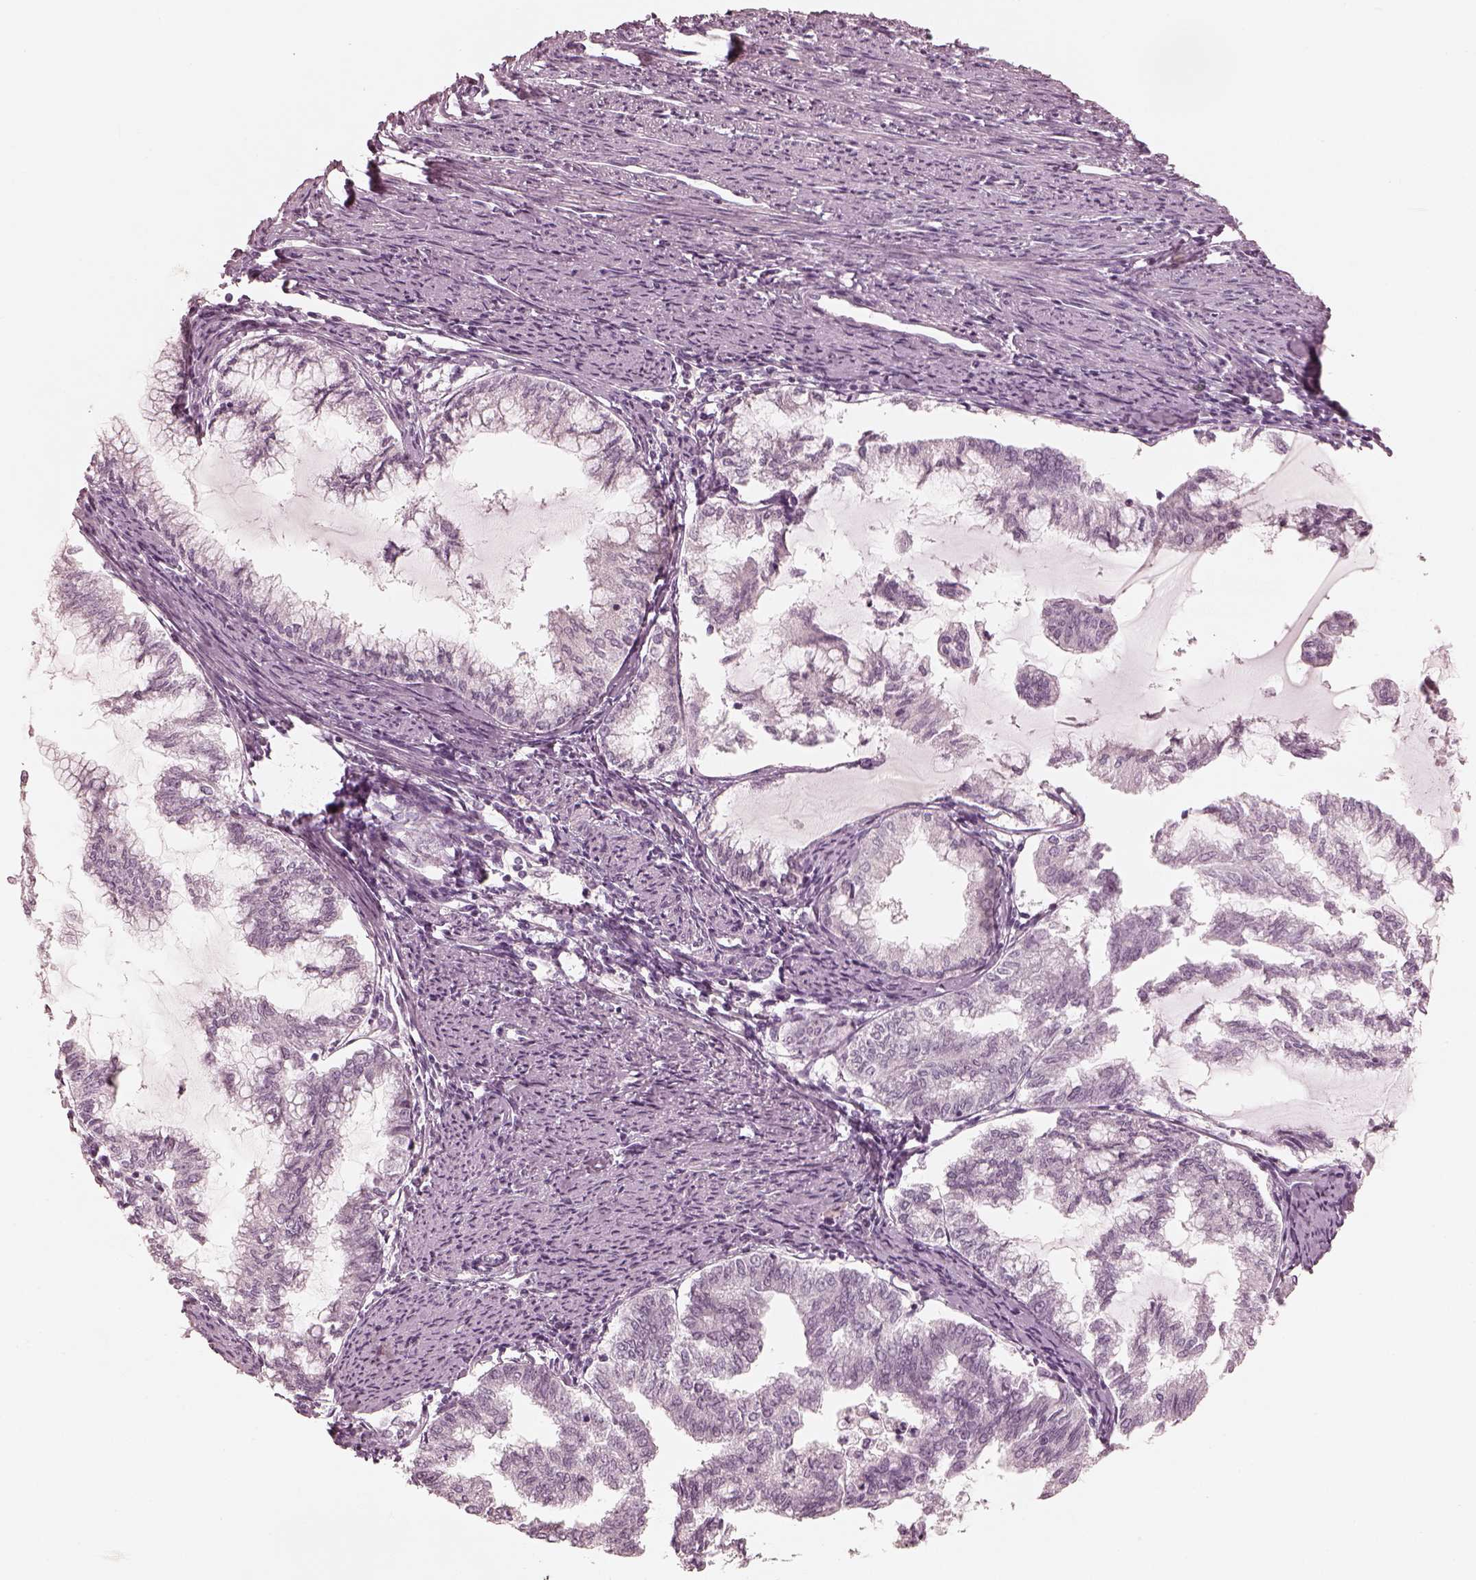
{"staining": {"intensity": "negative", "quantity": "none", "location": "none"}, "tissue": "endometrial cancer", "cell_type": "Tumor cells", "image_type": "cancer", "snomed": [{"axis": "morphology", "description": "Adenocarcinoma, NOS"}, {"axis": "topography", "description": "Endometrium"}], "caption": "Endometrial adenocarcinoma was stained to show a protein in brown. There is no significant staining in tumor cells.", "gene": "CALR3", "patient": {"sex": "female", "age": 79}}